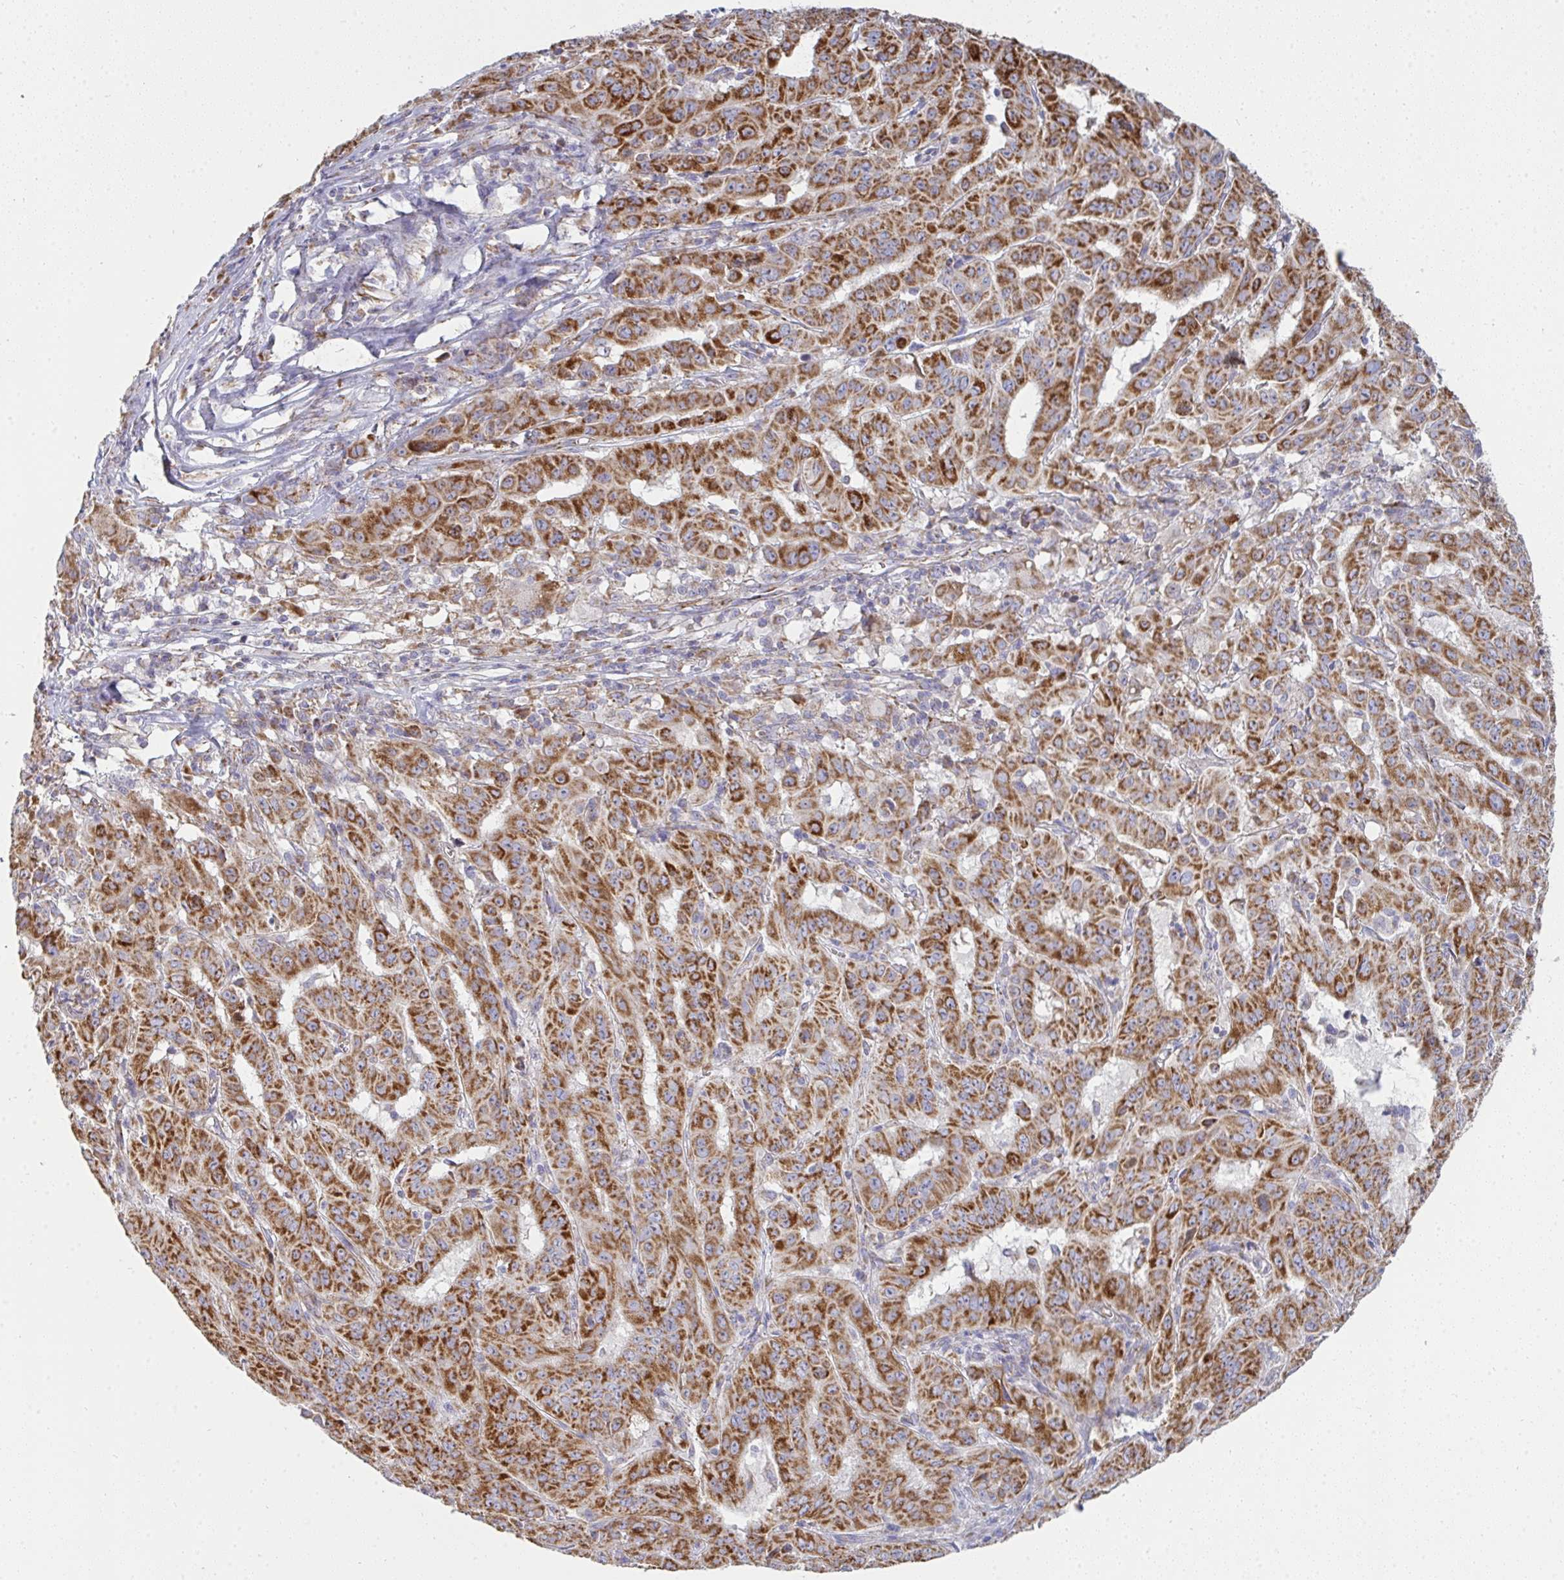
{"staining": {"intensity": "strong", "quantity": ">75%", "location": "cytoplasmic/membranous"}, "tissue": "pancreatic cancer", "cell_type": "Tumor cells", "image_type": "cancer", "snomed": [{"axis": "morphology", "description": "Adenocarcinoma, NOS"}, {"axis": "topography", "description": "Pancreas"}], "caption": "Tumor cells demonstrate high levels of strong cytoplasmic/membranous staining in approximately >75% of cells in pancreatic adenocarcinoma. (DAB IHC, brown staining for protein, blue staining for nuclei).", "gene": "FAHD1", "patient": {"sex": "male", "age": 63}}